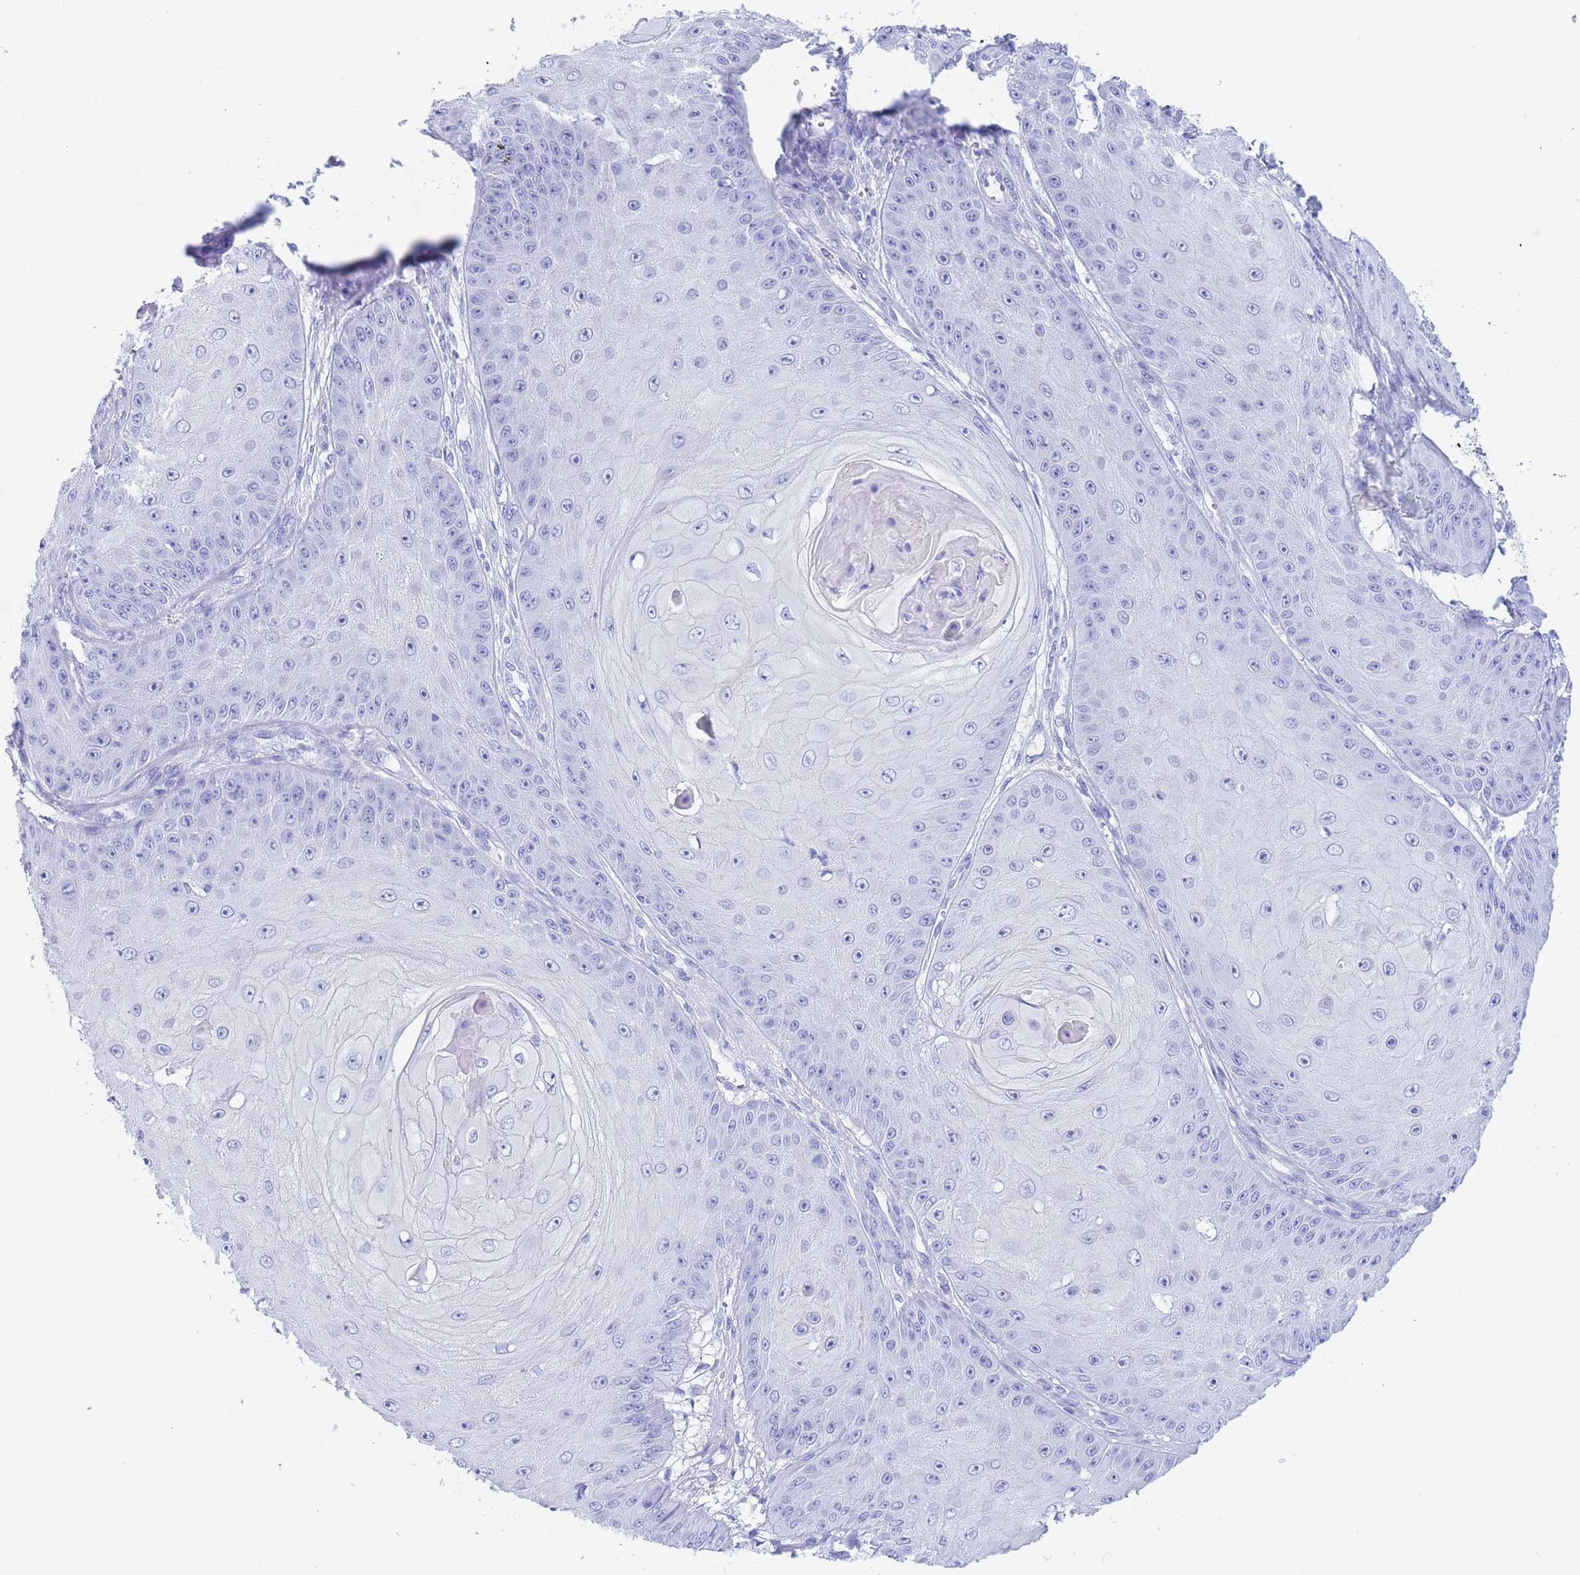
{"staining": {"intensity": "negative", "quantity": "none", "location": "none"}, "tissue": "skin cancer", "cell_type": "Tumor cells", "image_type": "cancer", "snomed": [{"axis": "morphology", "description": "Squamous cell carcinoma, NOS"}, {"axis": "topography", "description": "Skin"}], "caption": "DAB immunohistochemical staining of human squamous cell carcinoma (skin) exhibits no significant staining in tumor cells.", "gene": "SLCO1B3", "patient": {"sex": "male", "age": 70}}